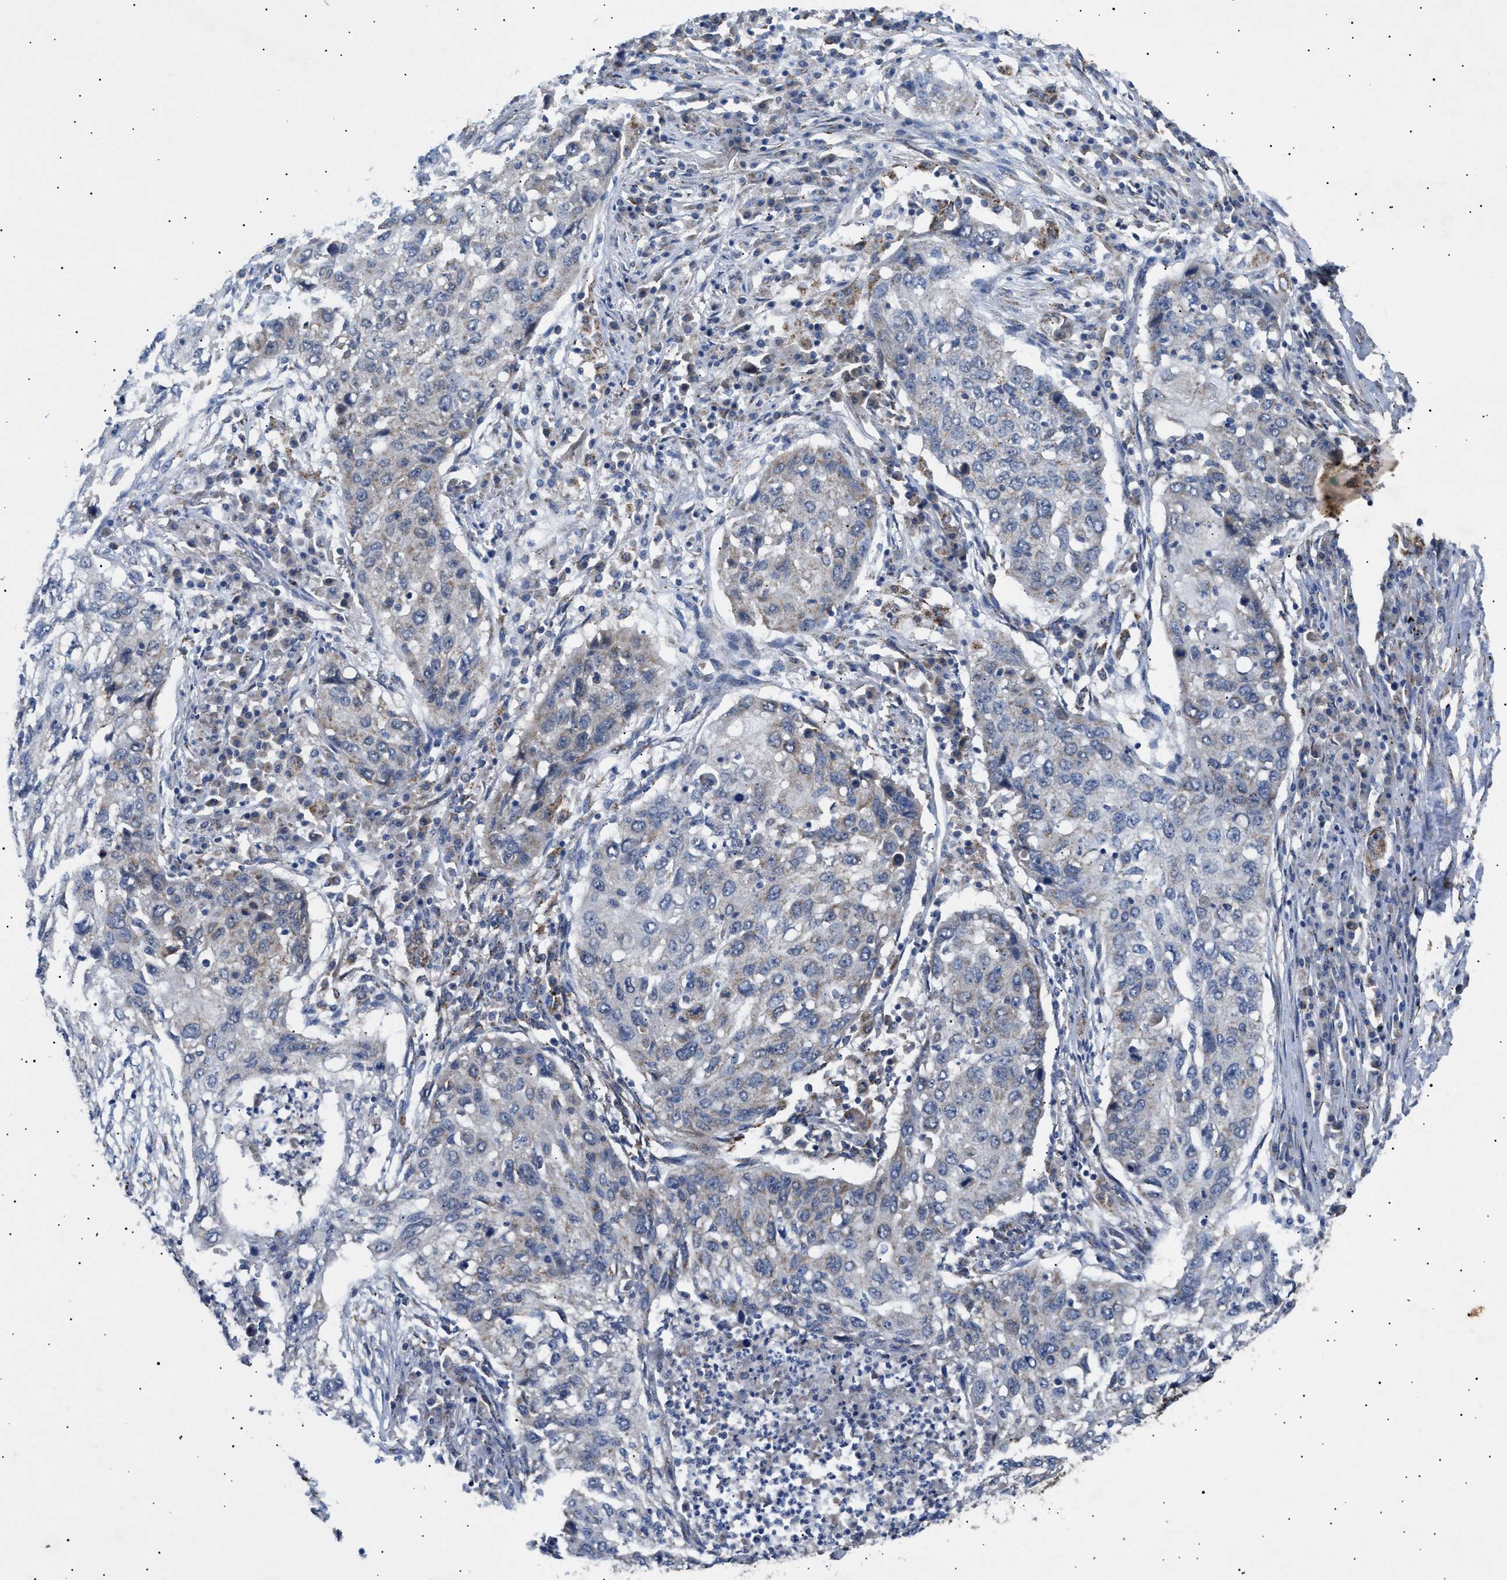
{"staining": {"intensity": "negative", "quantity": "none", "location": "none"}, "tissue": "lung cancer", "cell_type": "Tumor cells", "image_type": "cancer", "snomed": [{"axis": "morphology", "description": "Squamous cell carcinoma, NOS"}, {"axis": "topography", "description": "Lung"}], "caption": "Photomicrograph shows no protein staining in tumor cells of squamous cell carcinoma (lung) tissue.", "gene": "SIRT5", "patient": {"sex": "female", "age": 63}}